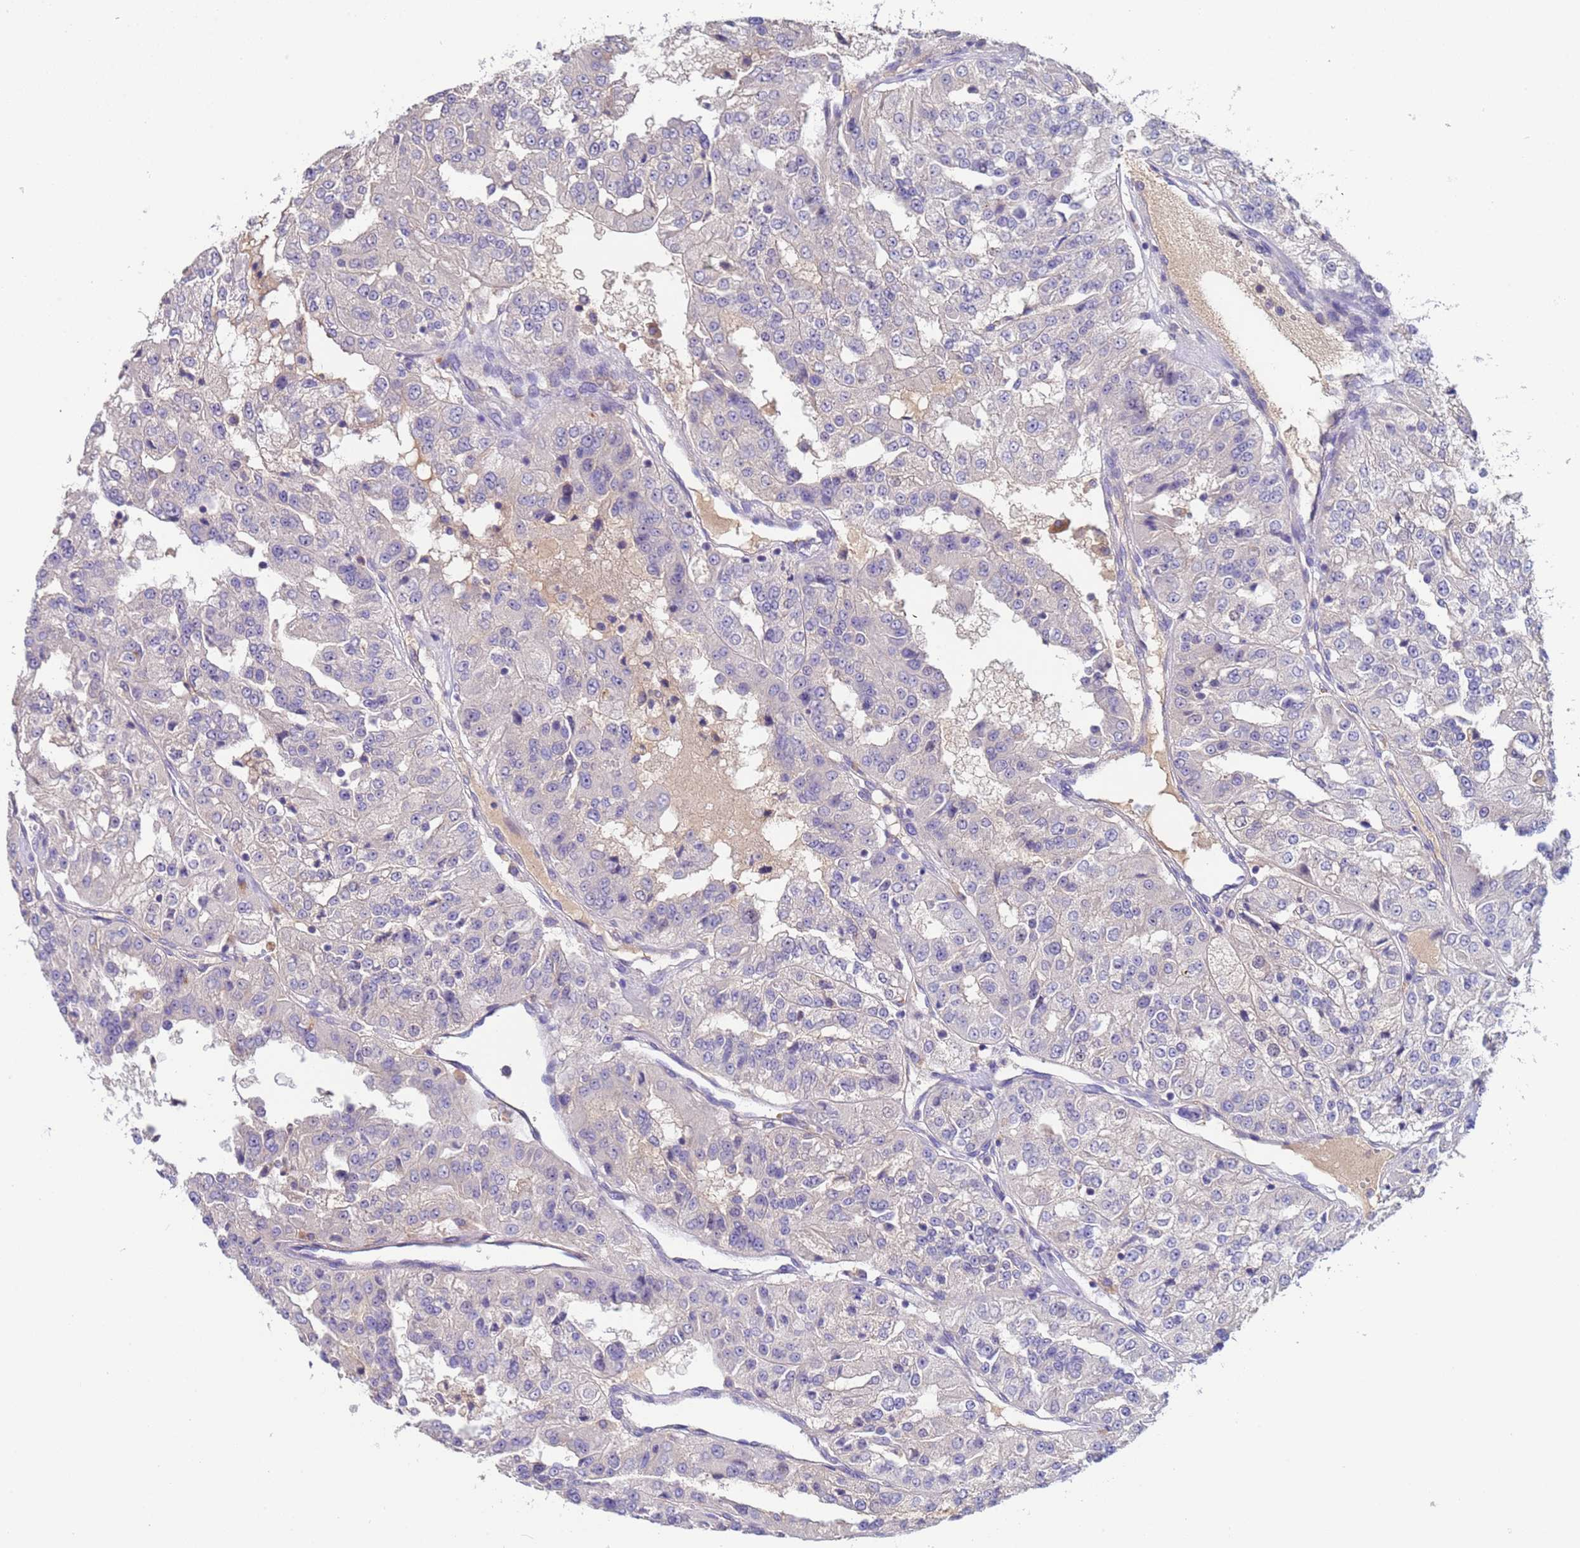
{"staining": {"intensity": "negative", "quantity": "none", "location": "none"}, "tissue": "renal cancer", "cell_type": "Tumor cells", "image_type": "cancer", "snomed": [{"axis": "morphology", "description": "Adenocarcinoma, NOS"}, {"axis": "topography", "description": "Kidney"}], "caption": "A micrograph of renal adenocarcinoma stained for a protein exhibits no brown staining in tumor cells.", "gene": "ZNF248", "patient": {"sex": "female", "age": 63}}